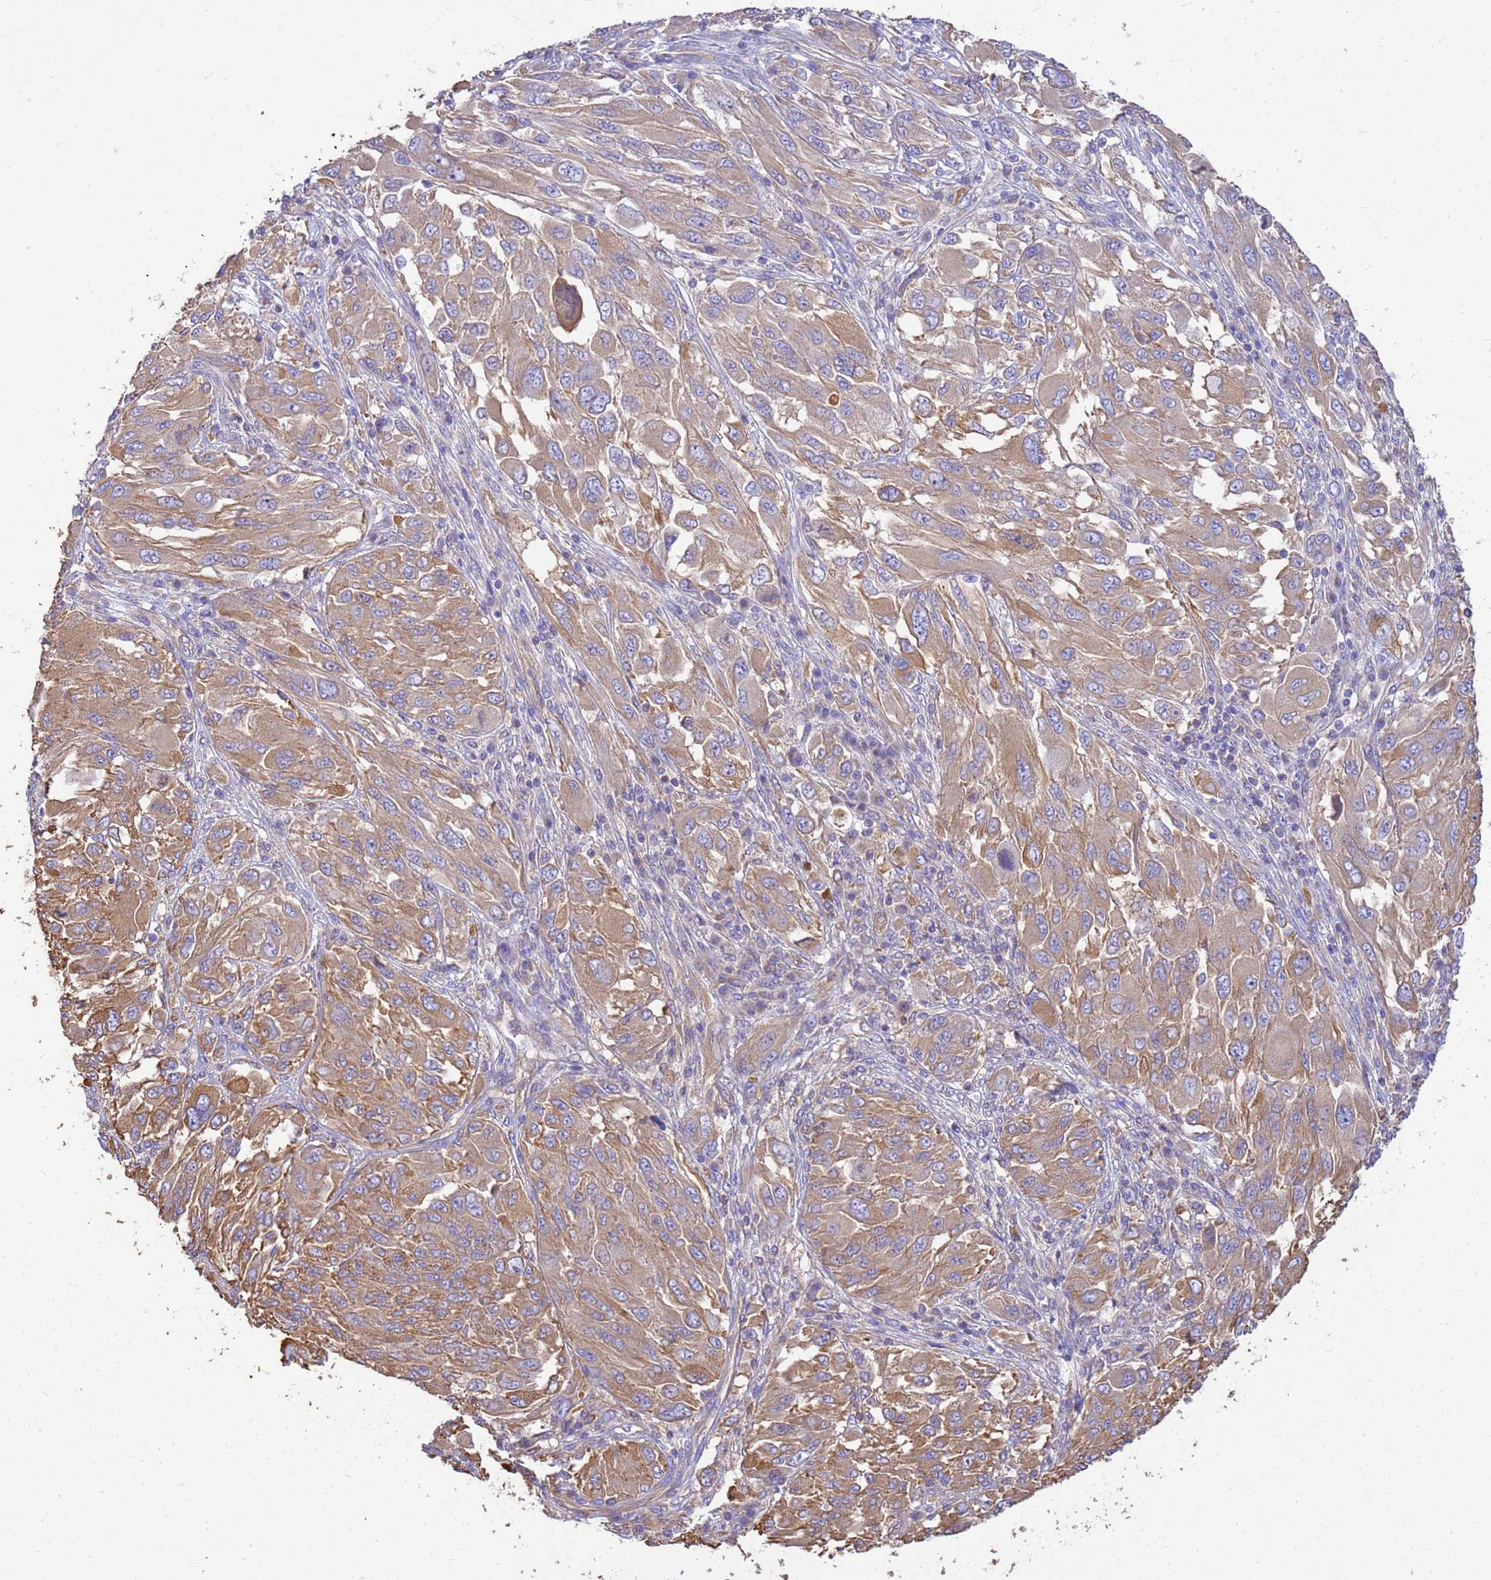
{"staining": {"intensity": "moderate", "quantity": ">75%", "location": "cytoplasmic/membranous"}, "tissue": "melanoma", "cell_type": "Tumor cells", "image_type": "cancer", "snomed": [{"axis": "morphology", "description": "Malignant melanoma, NOS"}, {"axis": "topography", "description": "Skin"}], "caption": "Malignant melanoma stained with a protein marker shows moderate staining in tumor cells.", "gene": "TUBB1", "patient": {"sex": "female", "age": 91}}